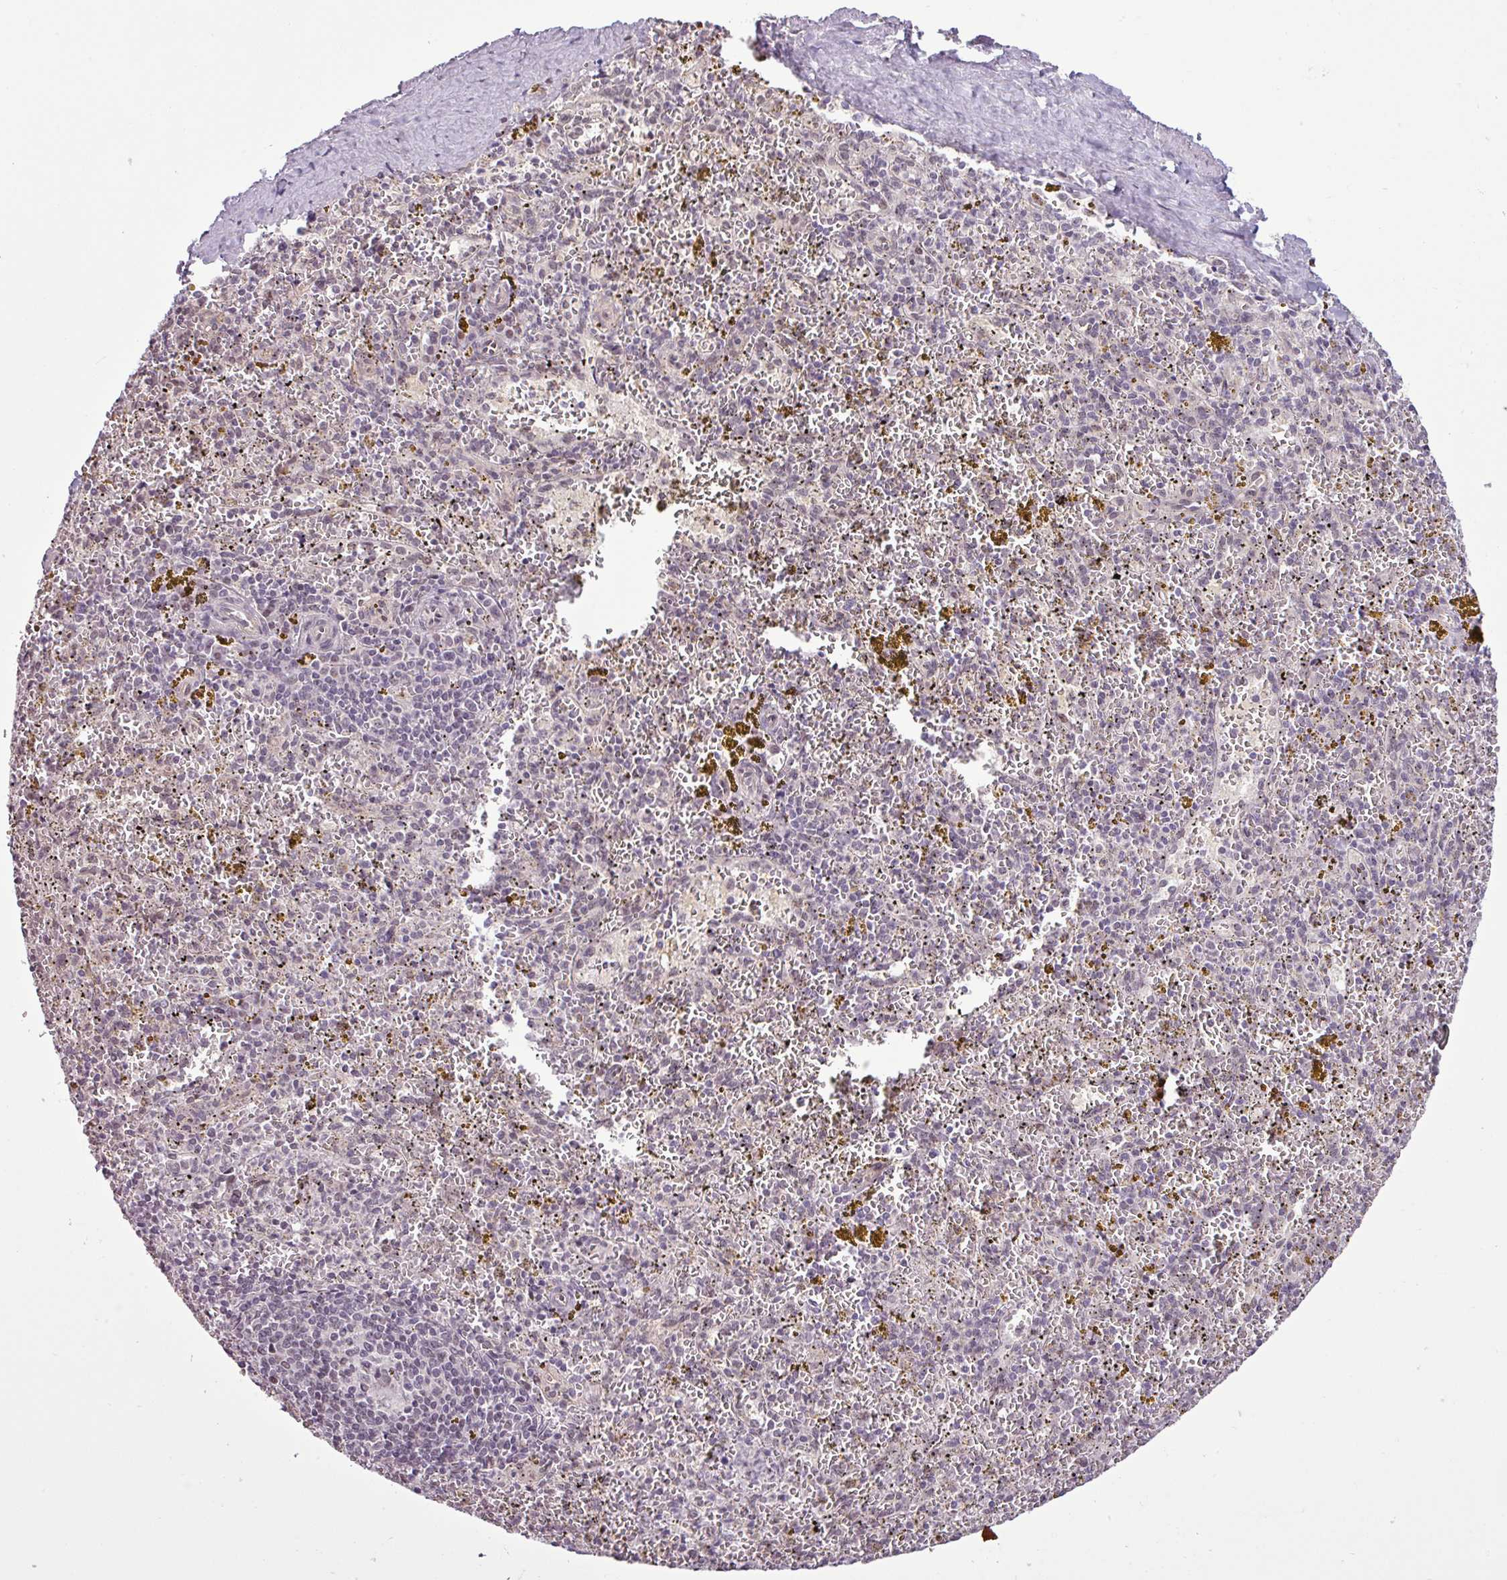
{"staining": {"intensity": "negative", "quantity": "none", "location": "none"}, "tissue": "spleen", "cell_type": "Cells in red pulp", "image_type": "normal", "snomed": [{"axis": "morphology", "description": "Normal tissue, NOS"}, {"axis": "topography", "description": "Spleen"}], "caption": "Spleen was stained to show a protein in brown. There is no significant expression in cells in red pulp. (DAB (3,3'-diaminobenzidine) immunohistochemistry, high magnification).", "gene": "GPT2", "patient": {"sex": "male", "age": 57}}